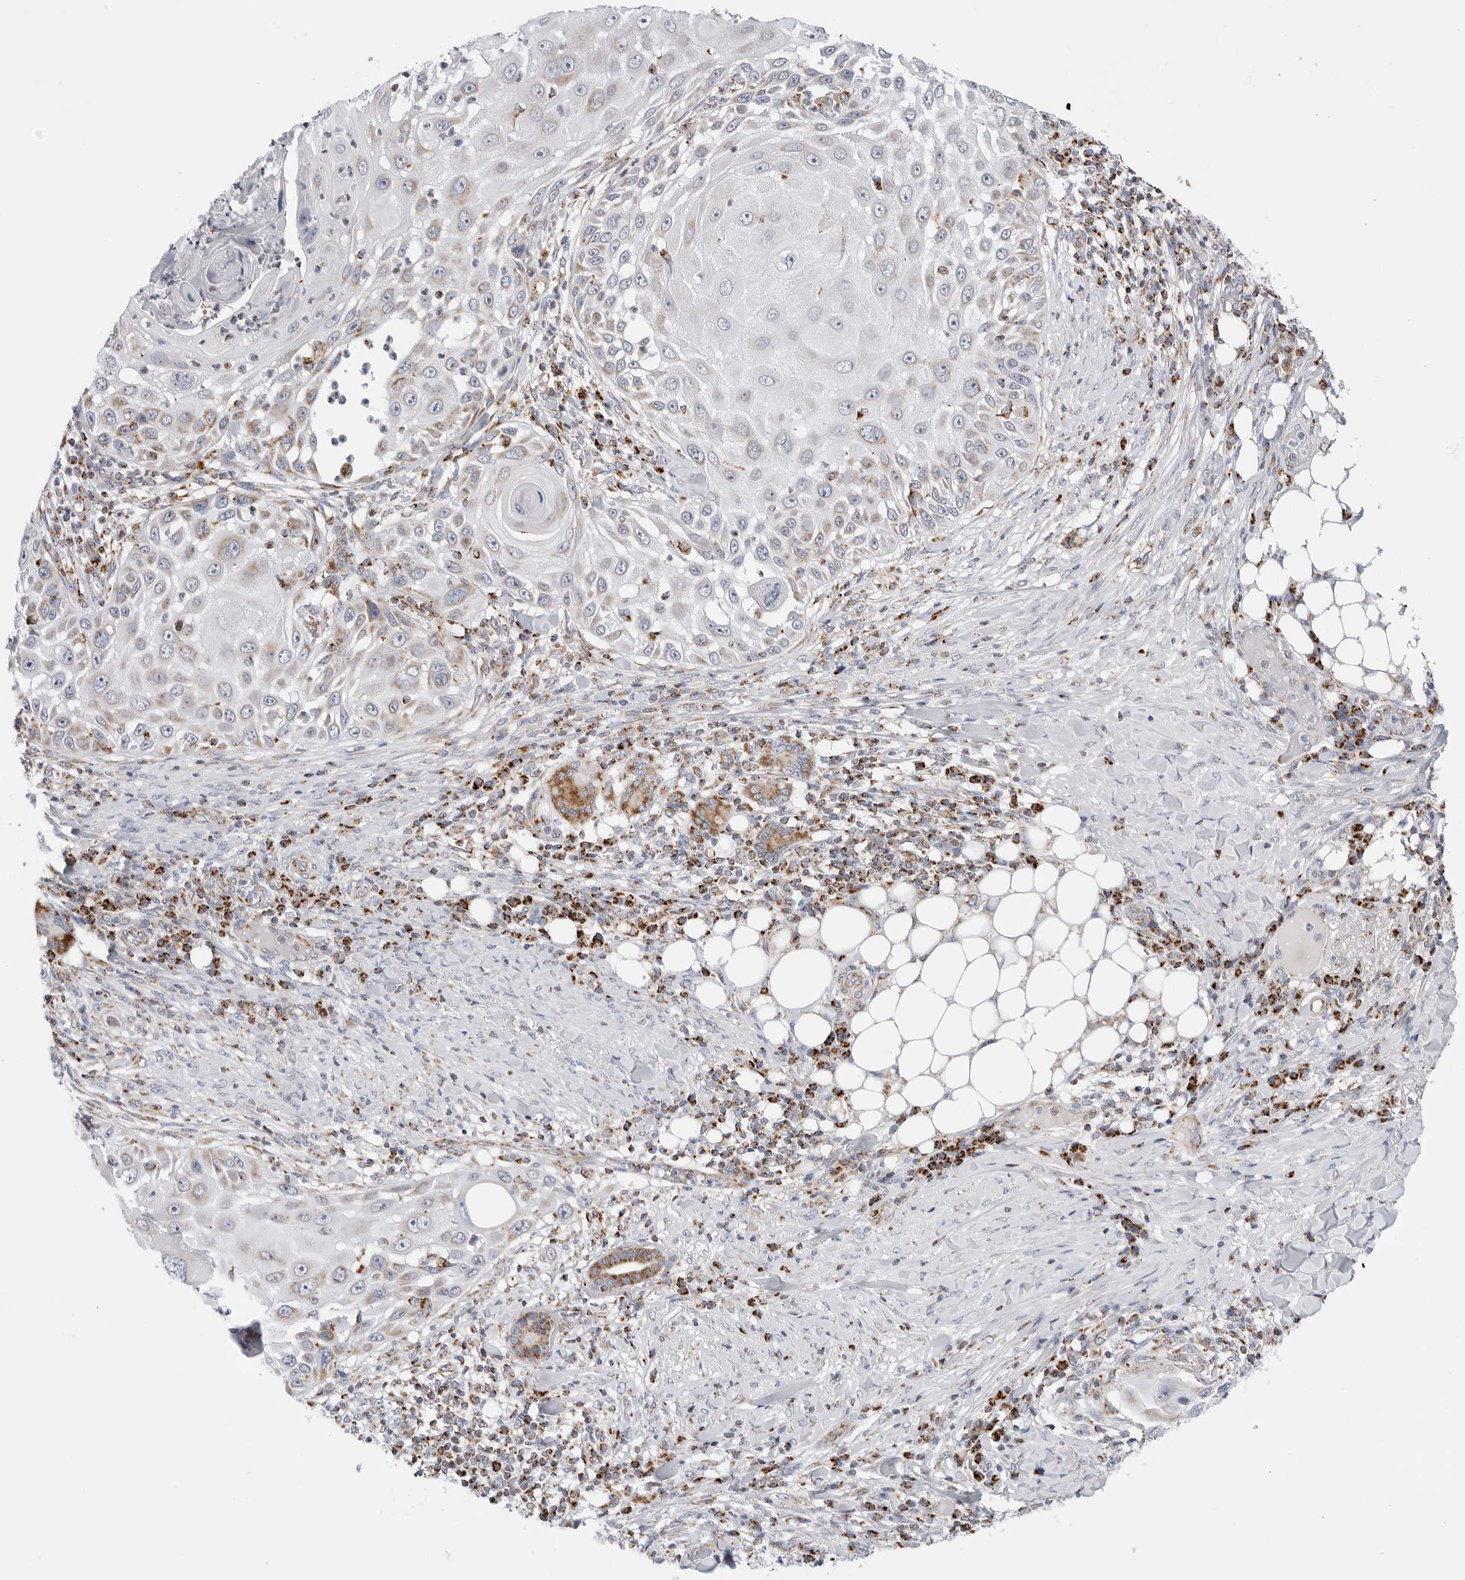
{"staining": {"intensity": "negative", "quantity": "none", "location": "none"}, "tissue": "skin cancer", "cell_type": "Tumor cells", "image_type": "cancer", "snomed": [{"axis": "morphology", "description": "Squamous cell carcinoma, NOS"}, {"axis": "topography", "description": "Skin"}], "caption": "Protein analysis of skin cancer reveals no significant expression in tumor cells.", "gene": "ATP5IF1", "patient": {"sex": "female", "age": 44}}